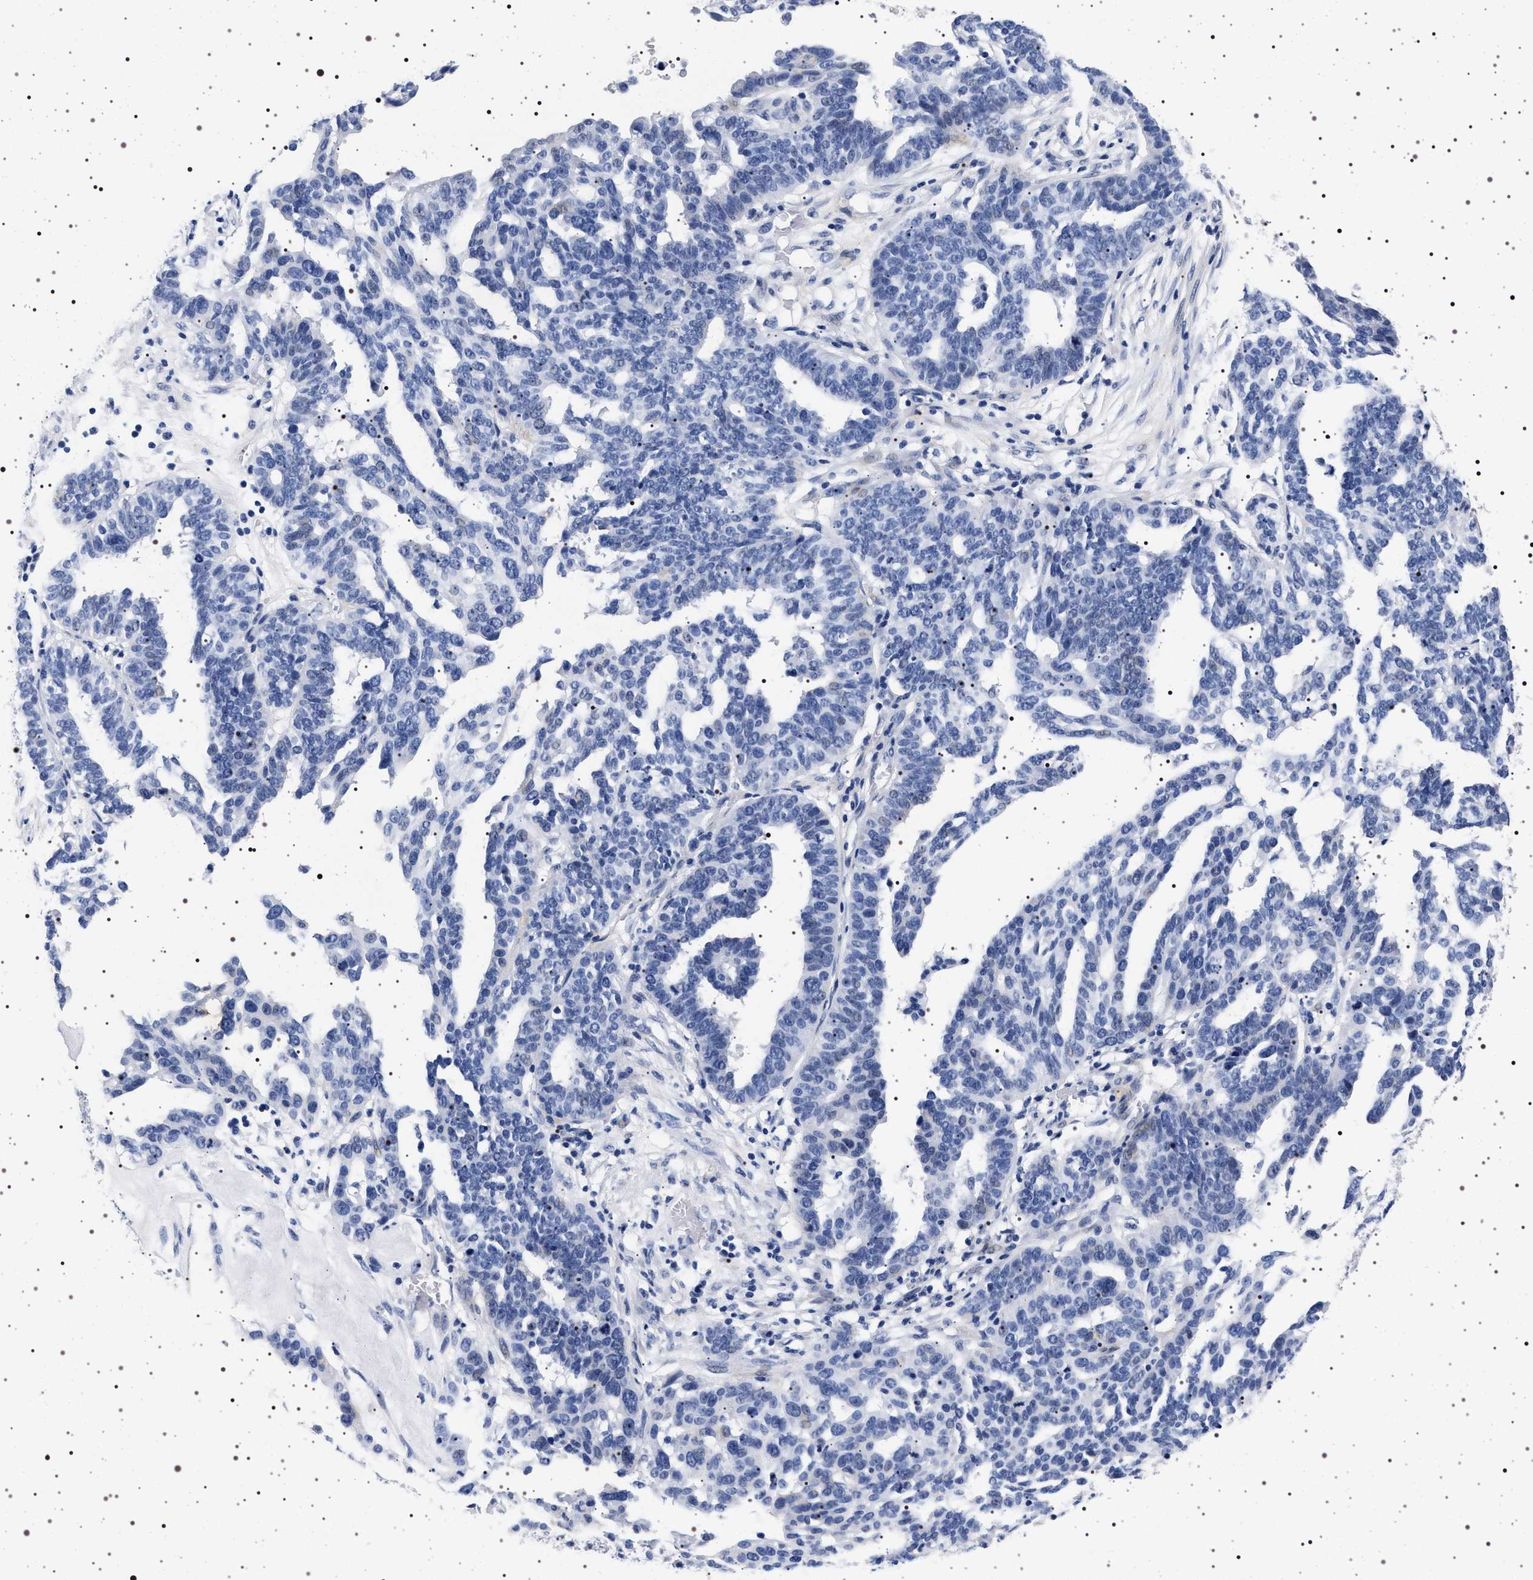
{"staining": {"intensity": "negative", "quantity": "none", "location": "none"}, "tissue": "ovarian cancer", "cell_type": "Tumor cells", "image_type": "cancer", "snomed": [{"axis": "morphology", "description": "Cystadenocarcinoma, serous, NOS"}, {"axis": "topography", "description": "Ovary"}], "caption": "A high-resolution photomicrograph shows immunohistochemistry staining of ovarian serous cystadenocarcinoma, which reveals no significant staining in tumor cells.", "gene": "MAPK10", "patient": {"sex": "female", "age": 59}}